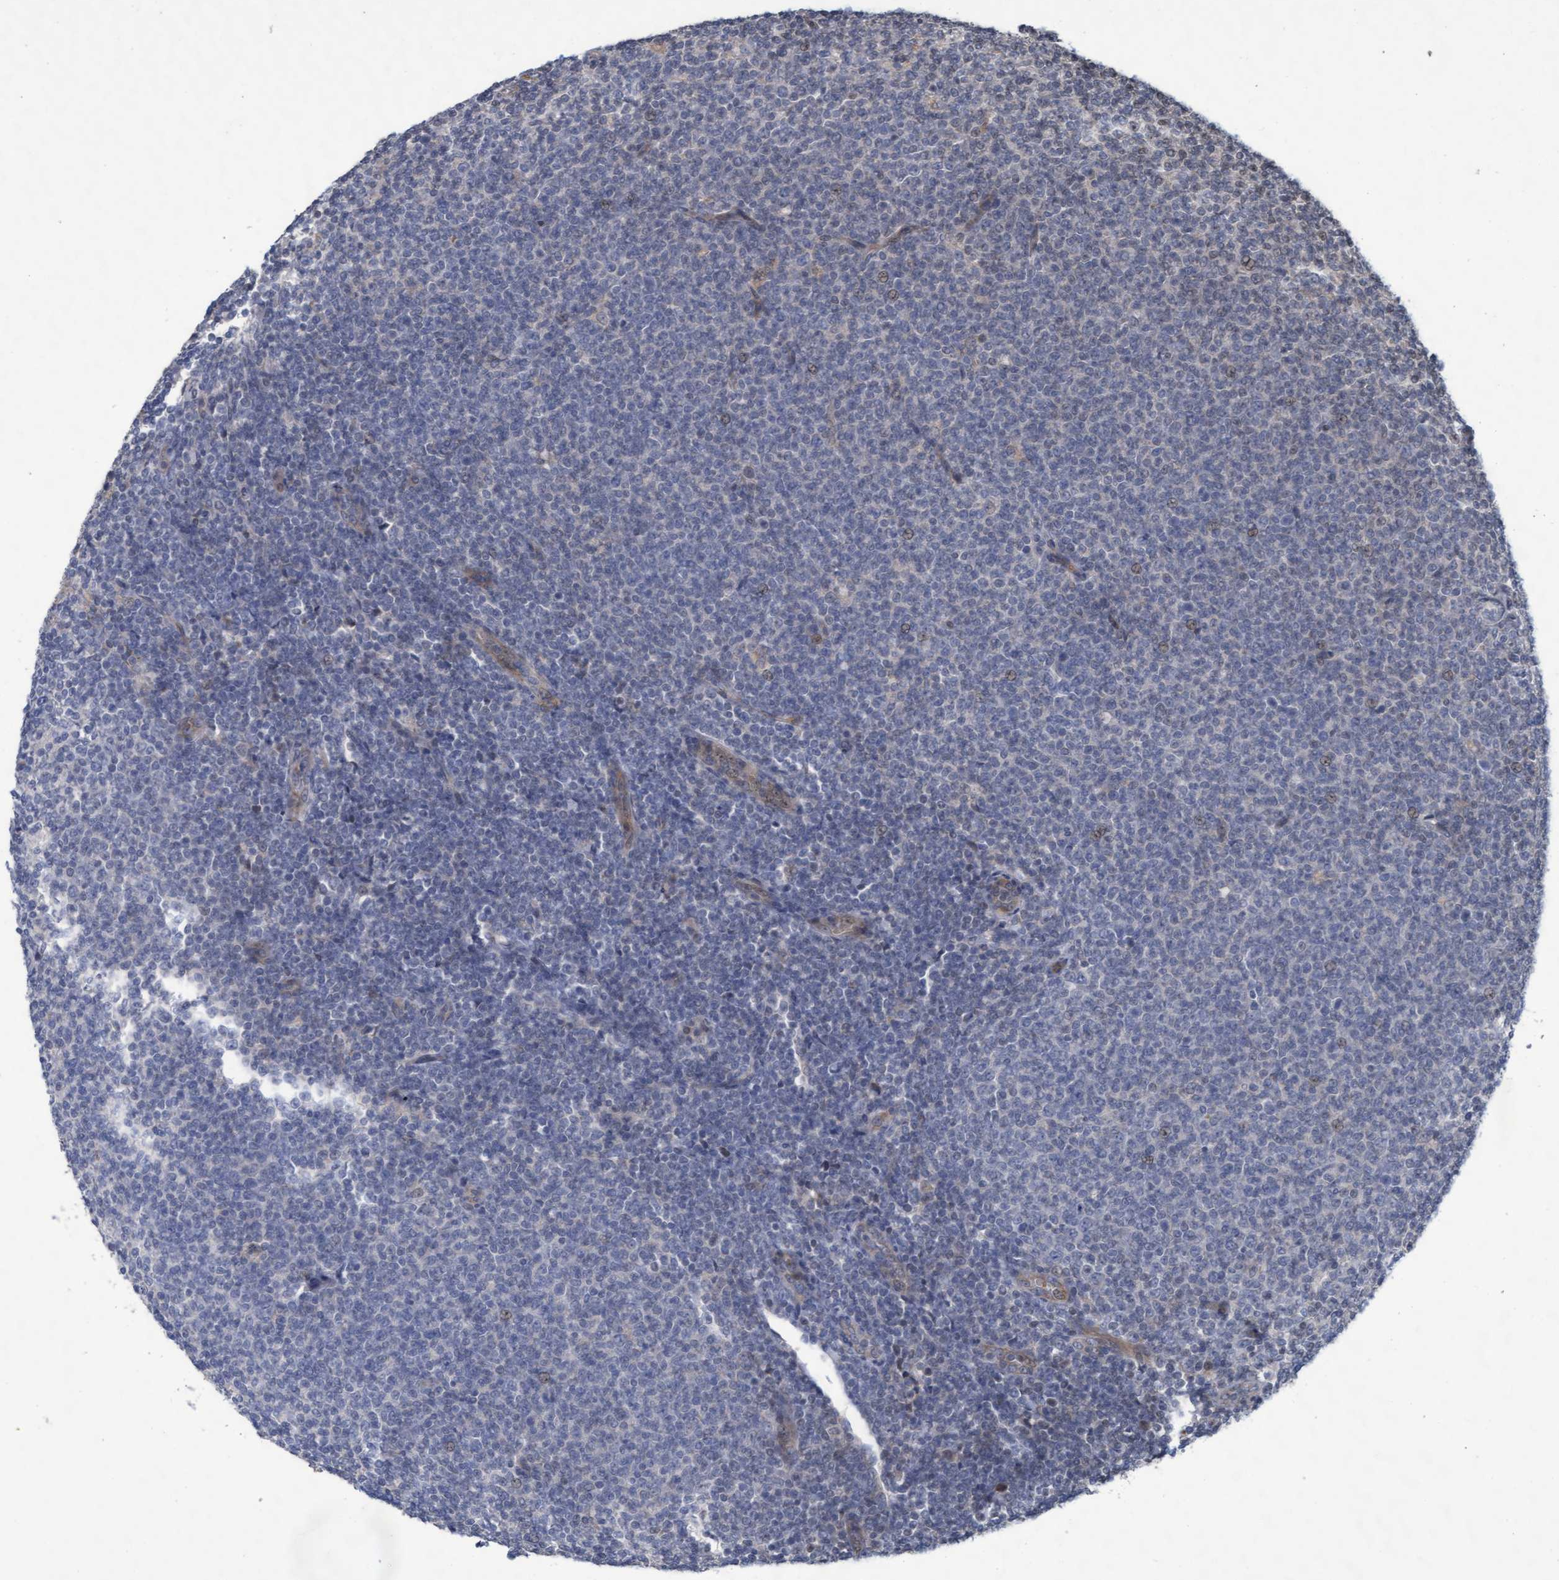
{"staining": {"intensity": "negative", "quantity": "none", "location": "none"}, "tissue": "lymphoma", "cell_type": "Tumor cells", "image_type": "cancer", "snomed": [{"axis": "morphology", "description": "Malignant lymphoma, non-Hodgkin's type, Low grade"}, {"axis": "topography", "description": "Lymph node"}], "caption": "The IHC image has no significant staining in tumor cells of malignant lymphoma, non-Hodgkin's type (low-grade) tissue.", "gene": "KCNC2", "patient": {"sex": "male", "age": 66}}